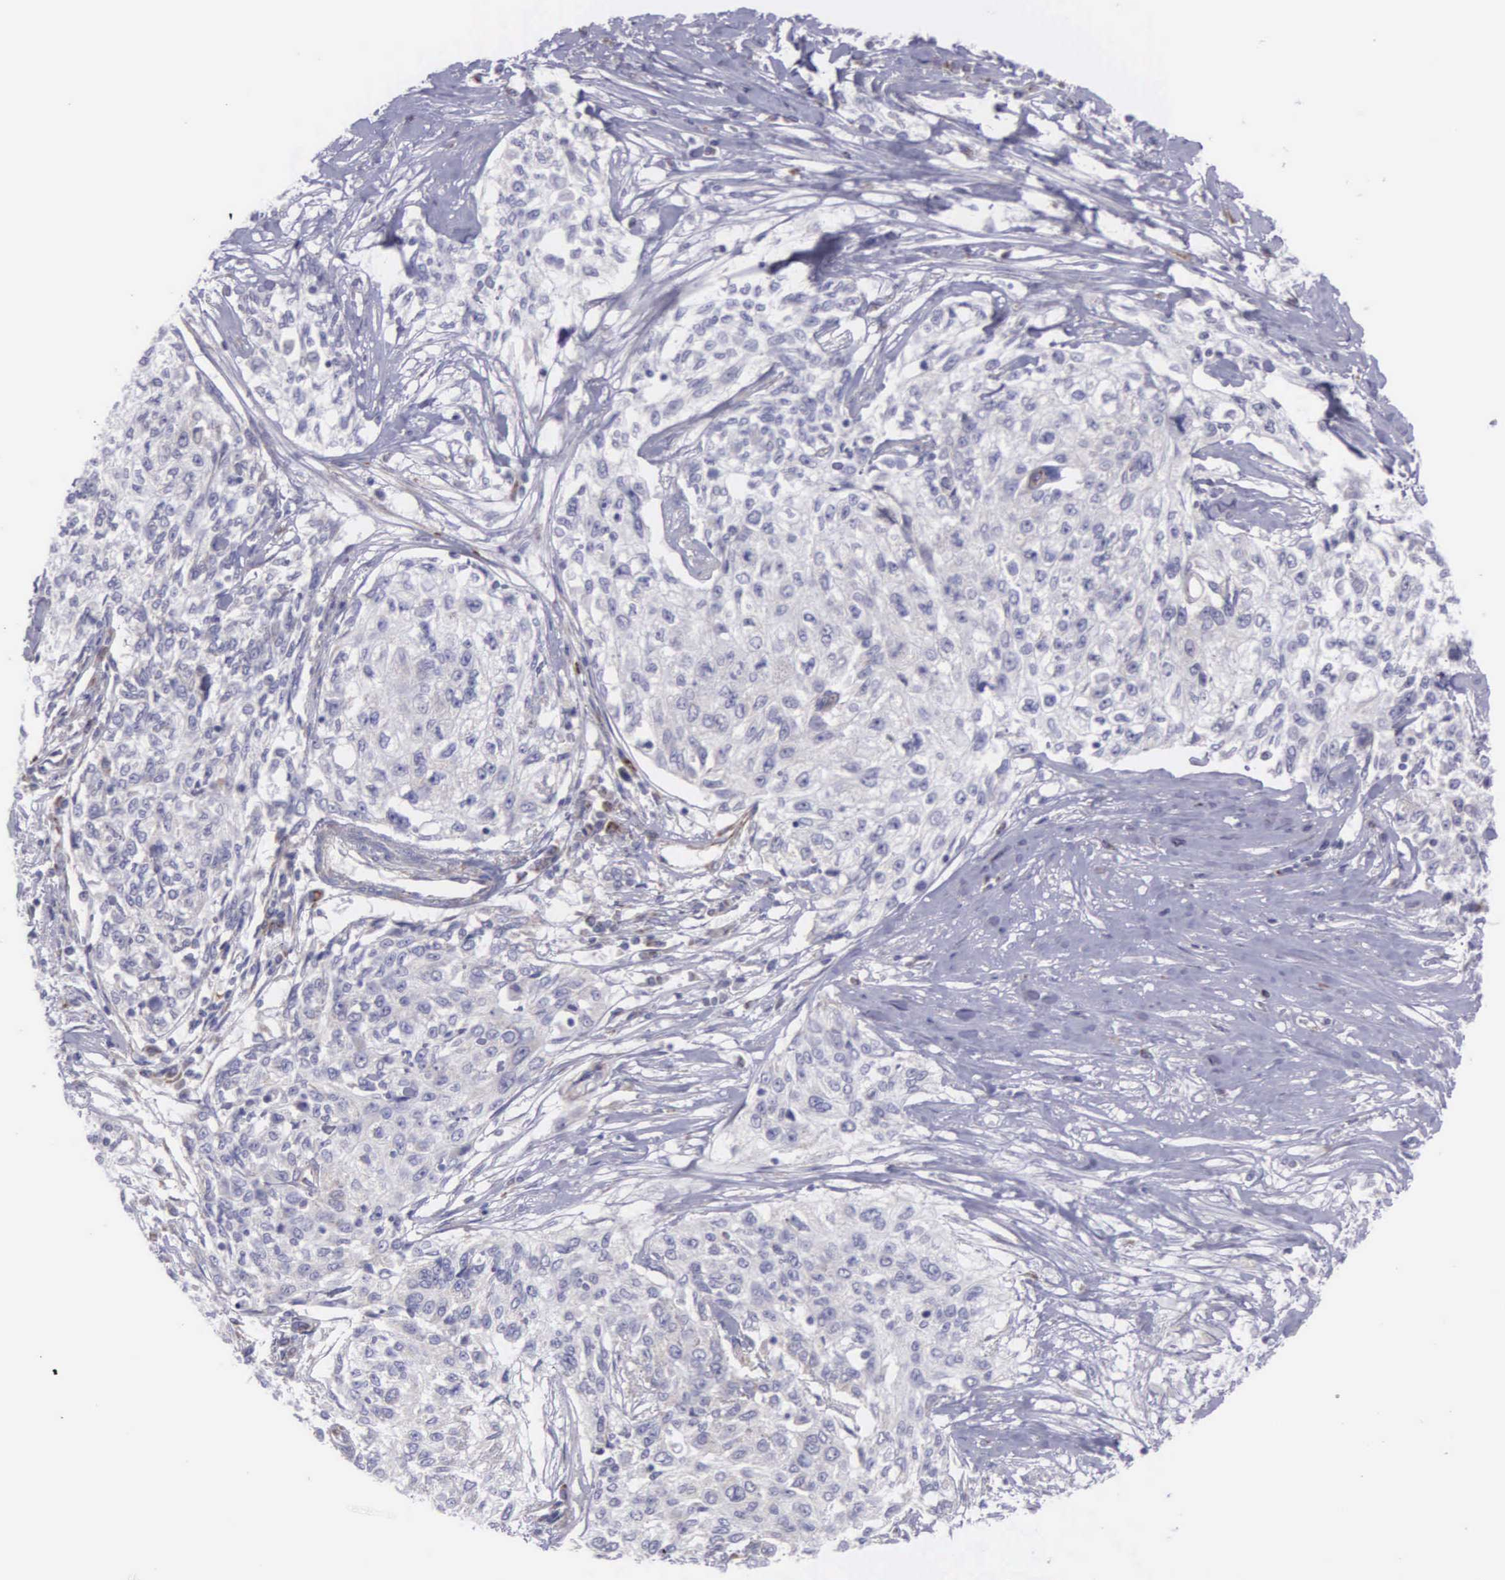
{"staining": {"intensity": "negative", "quantity": "none", "location": "none"}, "tissue": "cervical cancer", "cell_type": "Tumor cells", "image_type": "cancer", "snomed": [{"axis": "morphology", "description": "Squamous cell carcinoma, NOS"}, {"axis": "topography", "description": "Cervix"}], "caption": "Protein analysis of cervical cancer reveals no significant staining in tumor cells. (Stains: DAB (3,3'-diaminobenzidine) IHC with hematoxylin counter stain, Microscopy: brightfield microscopy at high magnification).", "gene": "SYNJ2BP", "patient": {"sex": "female", "age": 57}}